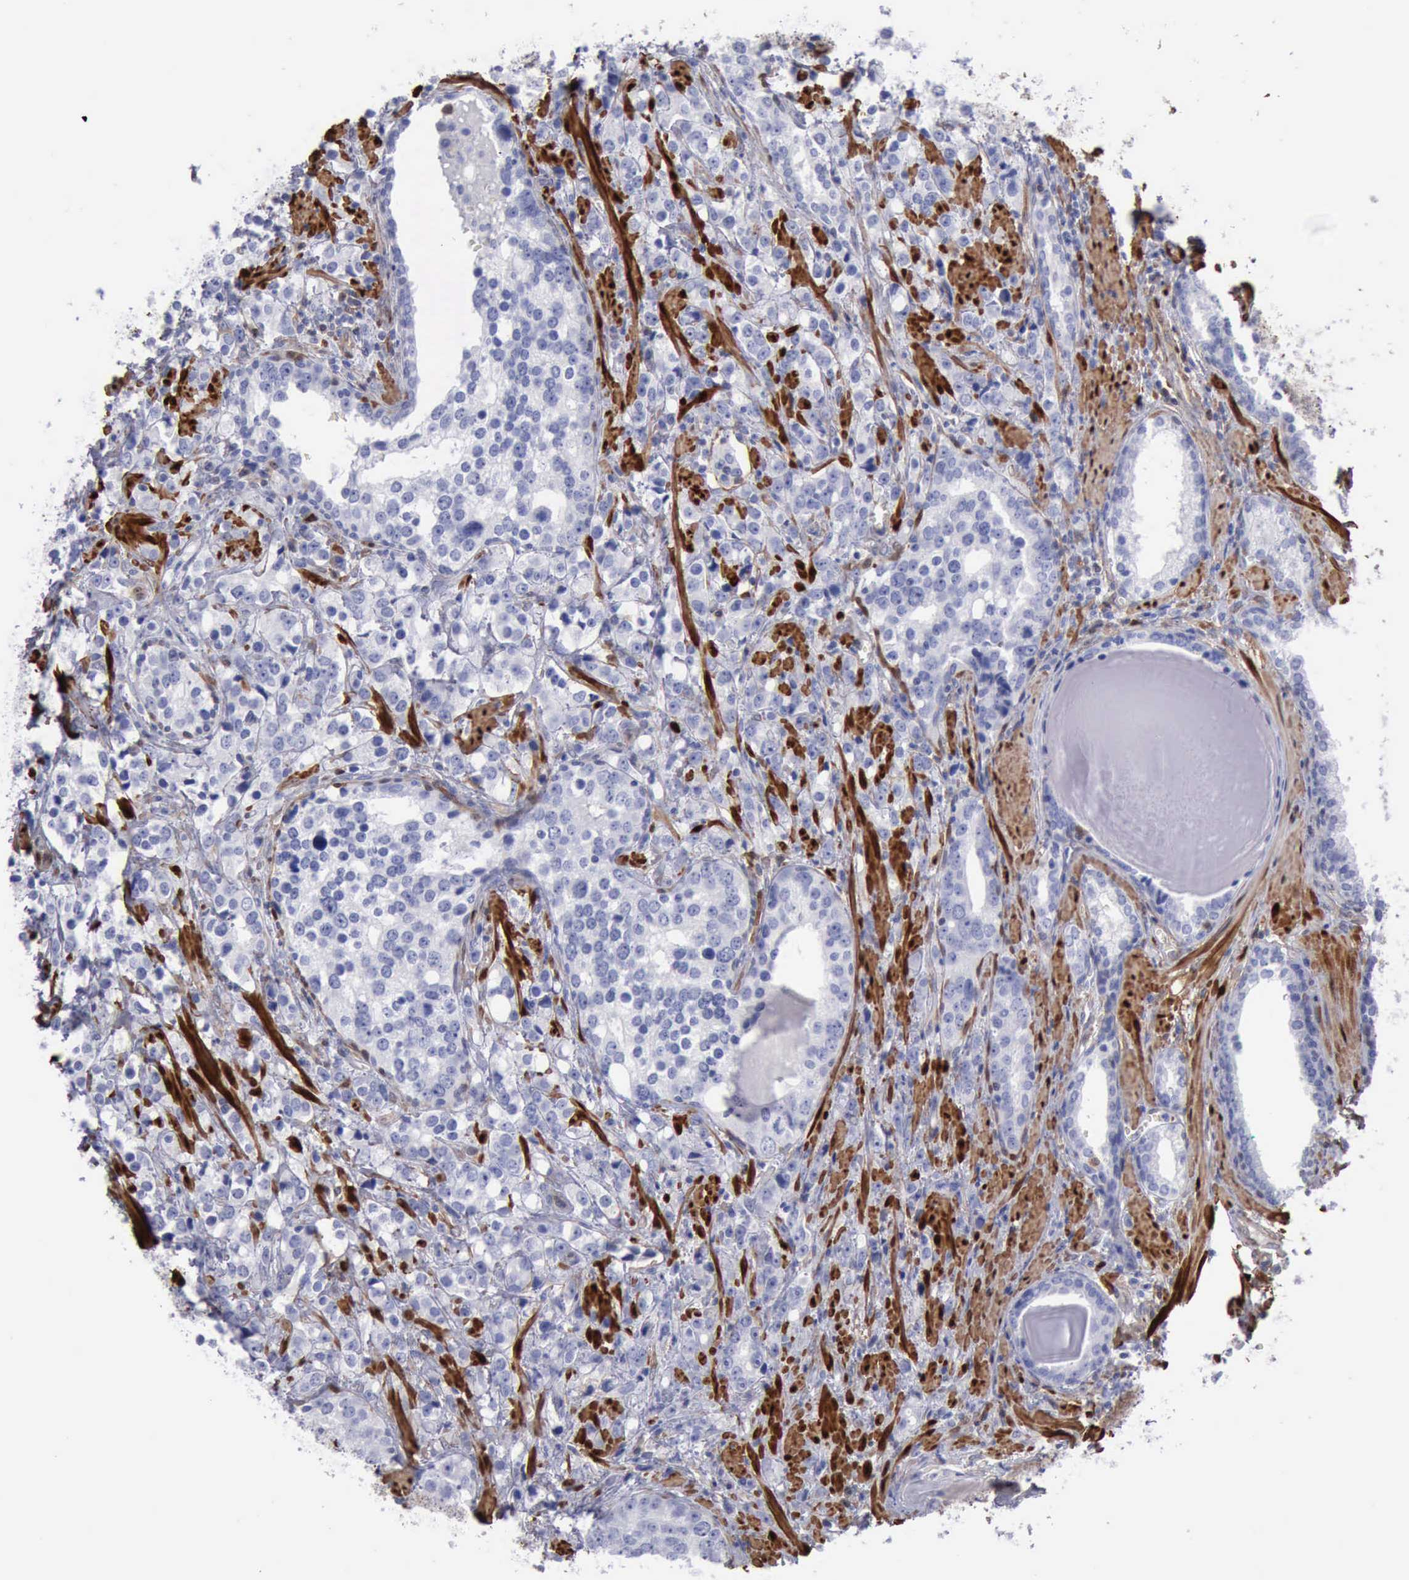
{"staining": {"intensity": "negative", "quantity": "none", "location": "none"}, "tissue": "prostate cancer", "cell_type": "Tumor cells", "image_type": "cancer", "snomed": [{"axis": "morphology", "description": "Adenocarcinoma, High grade"}, {"axis": "topography", "description": "Prostate"}], "caption": "The histopathology image demonstrates no significant expression in tumor cells of adenocarcinoma (high-grade) (prostate).", "gene": "FHL1", "patient": {"sex": "male", "age": 71}}